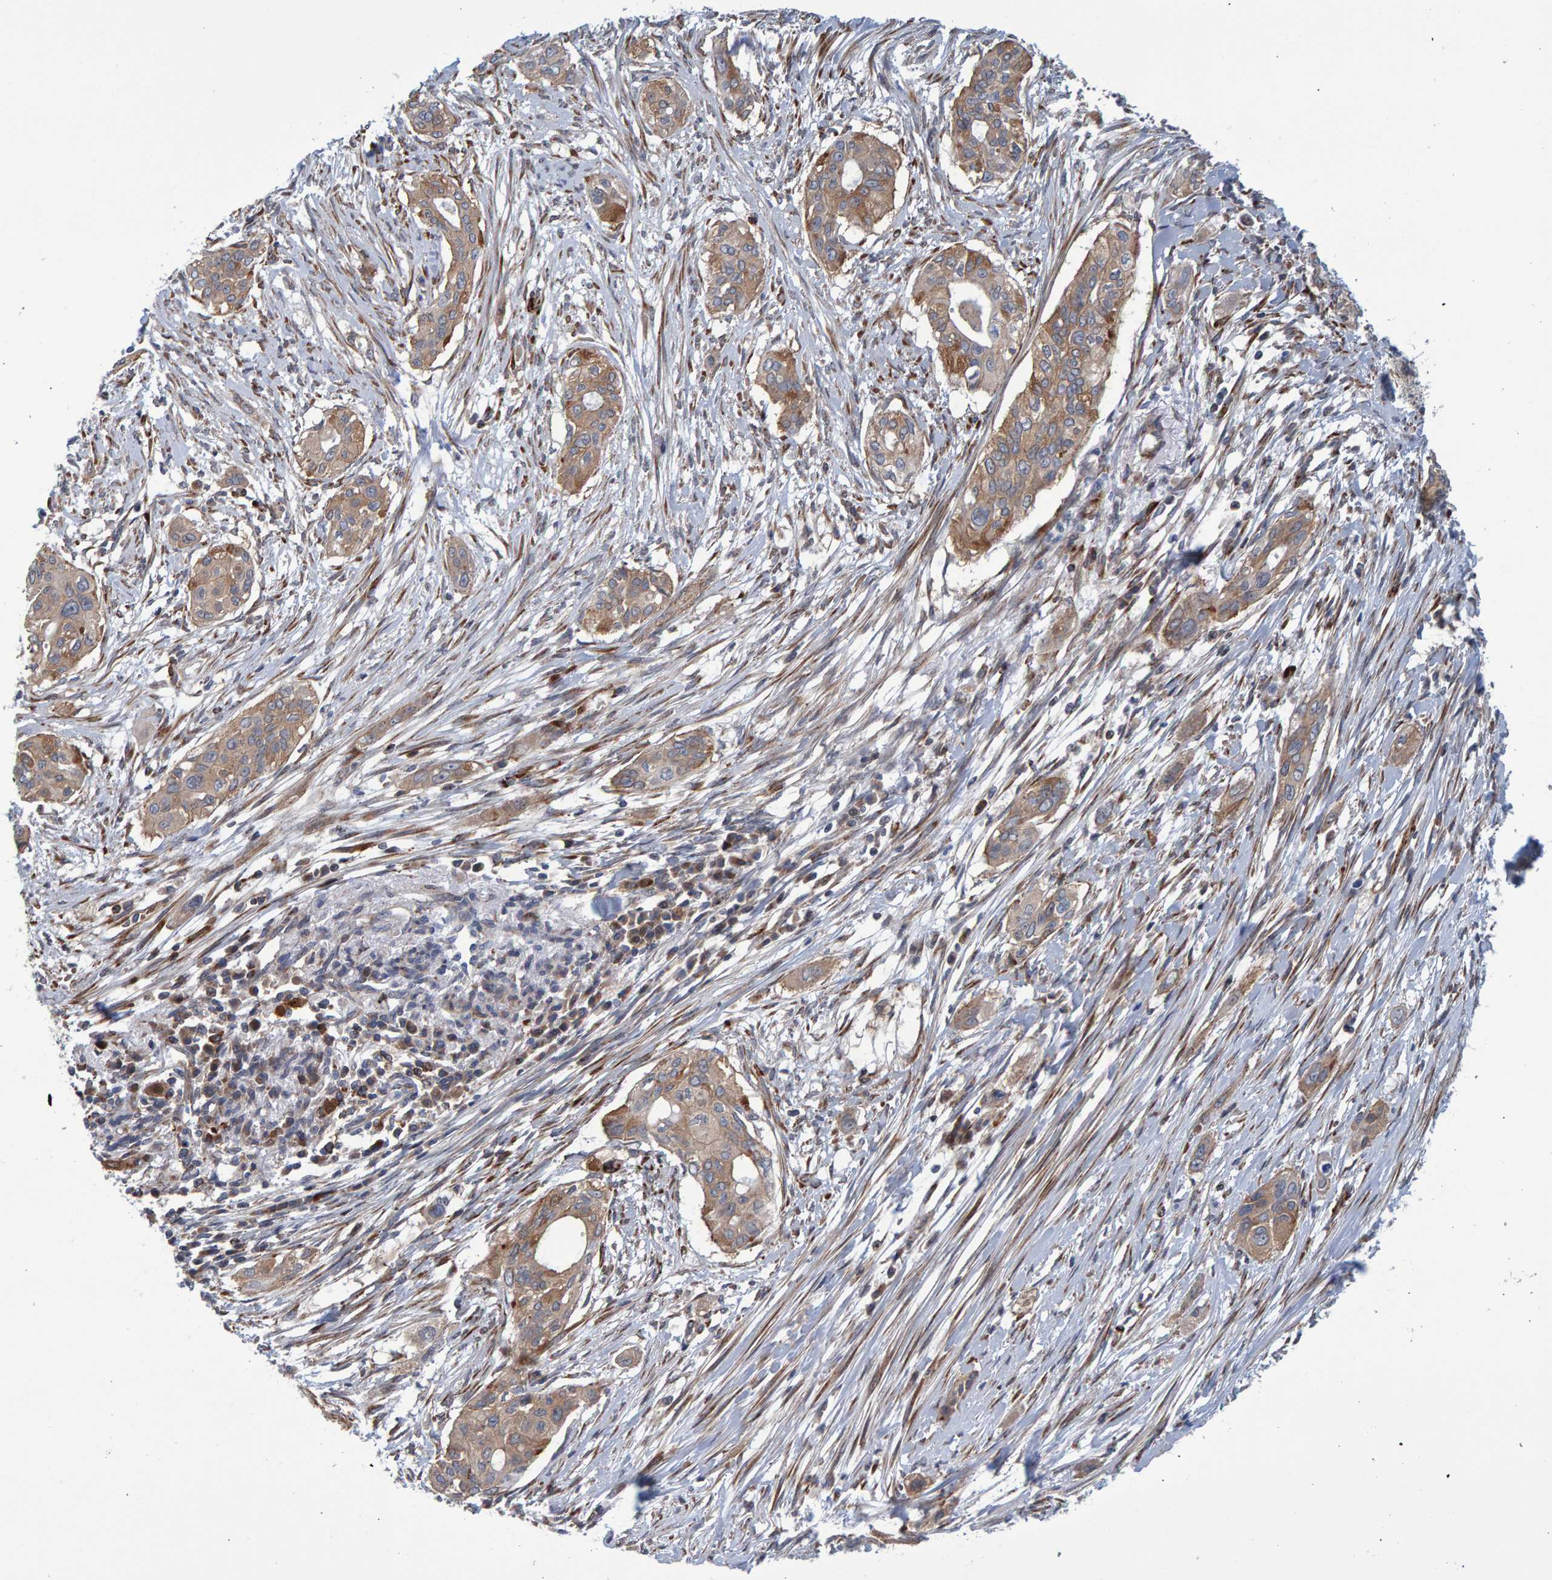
{"staining": {"intensity": "weak", "quantity": ">75%", "location": "cytoplasmic/membranous"}, "tissue": "pancreatic cancer", "cell_type": "Tumor cells", "image_type": "cancer", "snomed": [{"axis": "morphology", "description": "Adenocarcinoma, NOS"}, {"axis": "topography", "description": "Pancreas"}], "caption": "Pancreatic cancer stained for a protein displays weak cytoplasmic/membranous positivity in tumor cells.", "gene": "LRBA", "patient": {"sex": "female", "age": 60}}